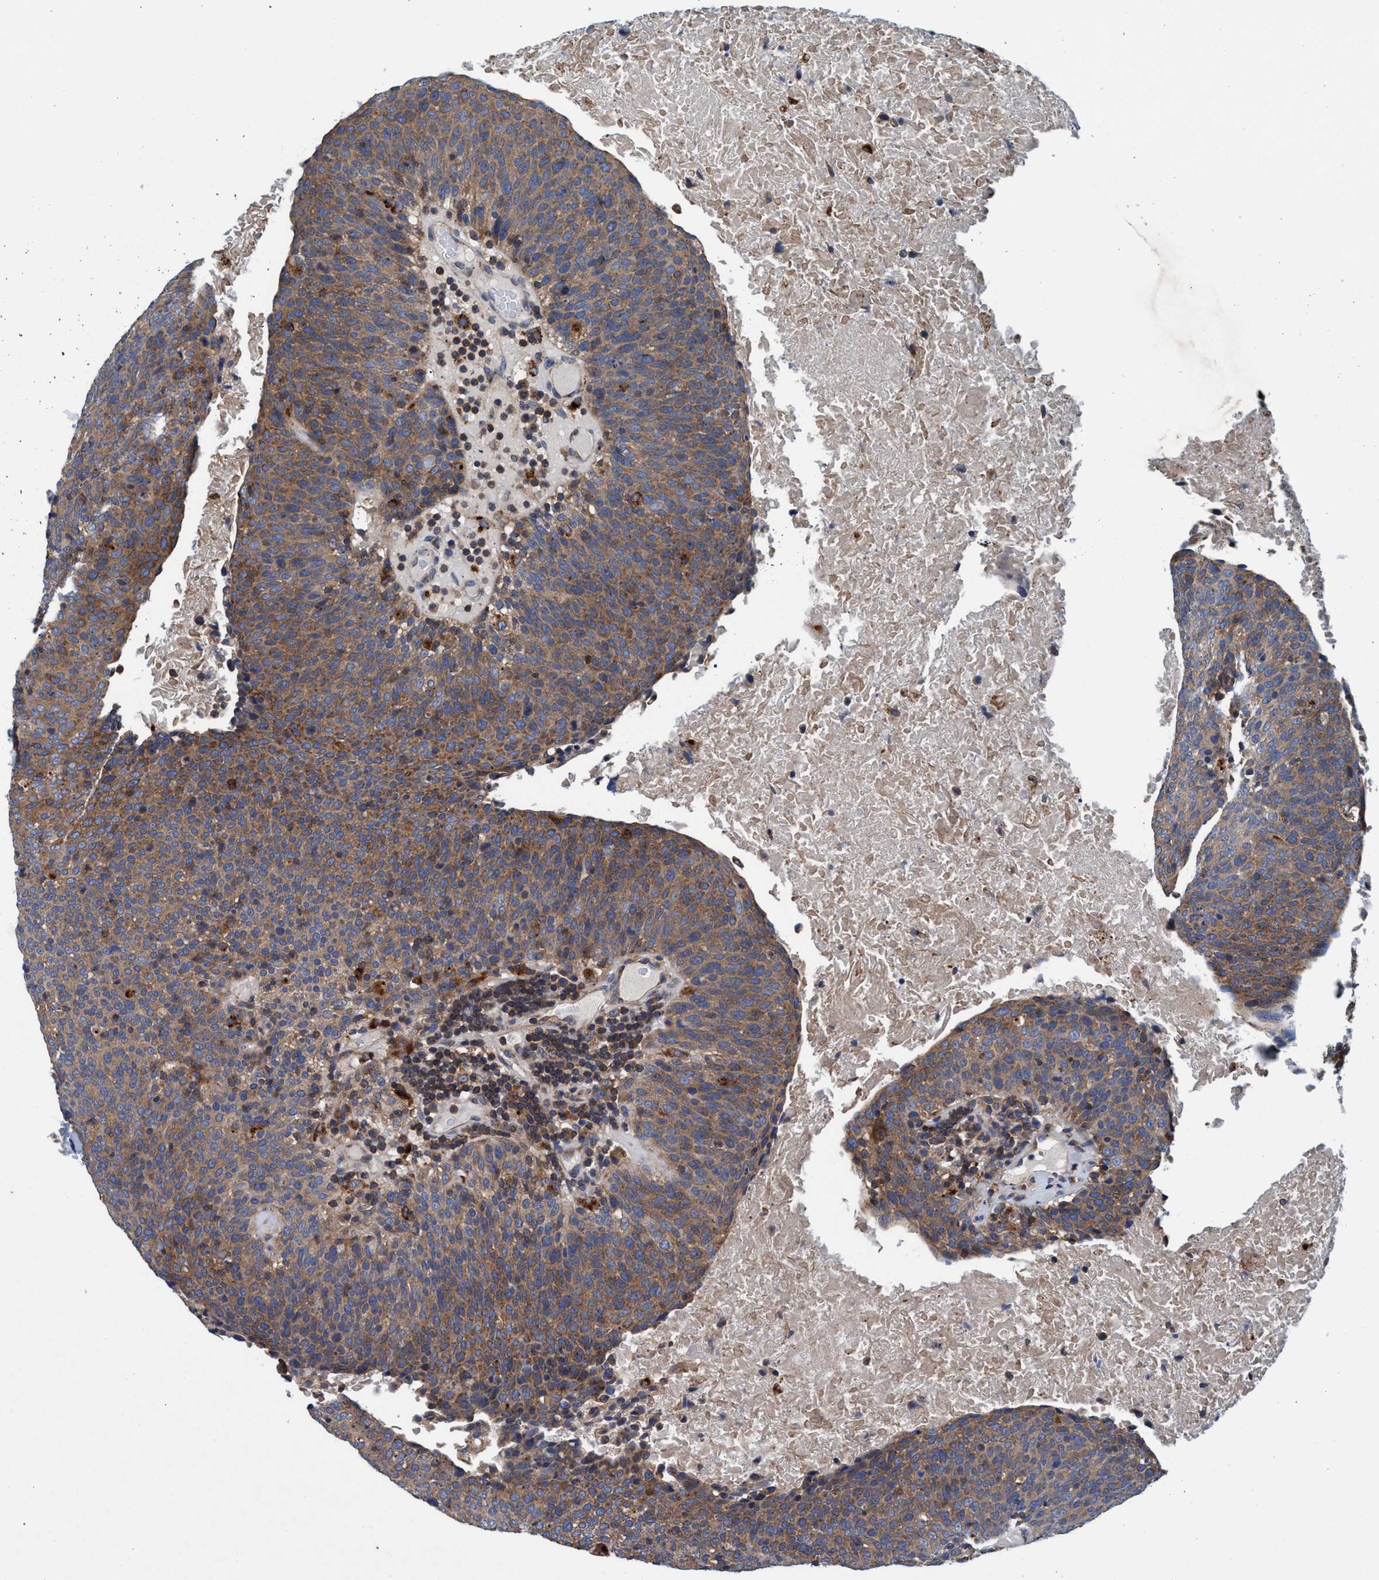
{"staining": {"intensity": "moderate", "quantity": ">75%", "location": "cytoplasmic/membranous"}, "tissue": "head and neck cancer", "cell_type": "Tumor cells", "image_type": "cancer", "snomed": [{"axis": "morphology", "description": "Squamous cell carcinoma, NOS"}, {"axis": "morphology", "description": "Squamous cell carcinoma, metastatic, NOS"}, {"axis": "topography", "description": "Lymph node"}, {"axis": "topography", "description": "Head-Neck"}], "caption": "This is an image of immunohistochemistry (IHC) staining of head and neck cancer (squamous cell carcinoma), which shows moderate staining in the cytoplasmic/membranous of tumor cells.", "gene": "ENDOG", "patient": {"sex": "male", "age": 62}}